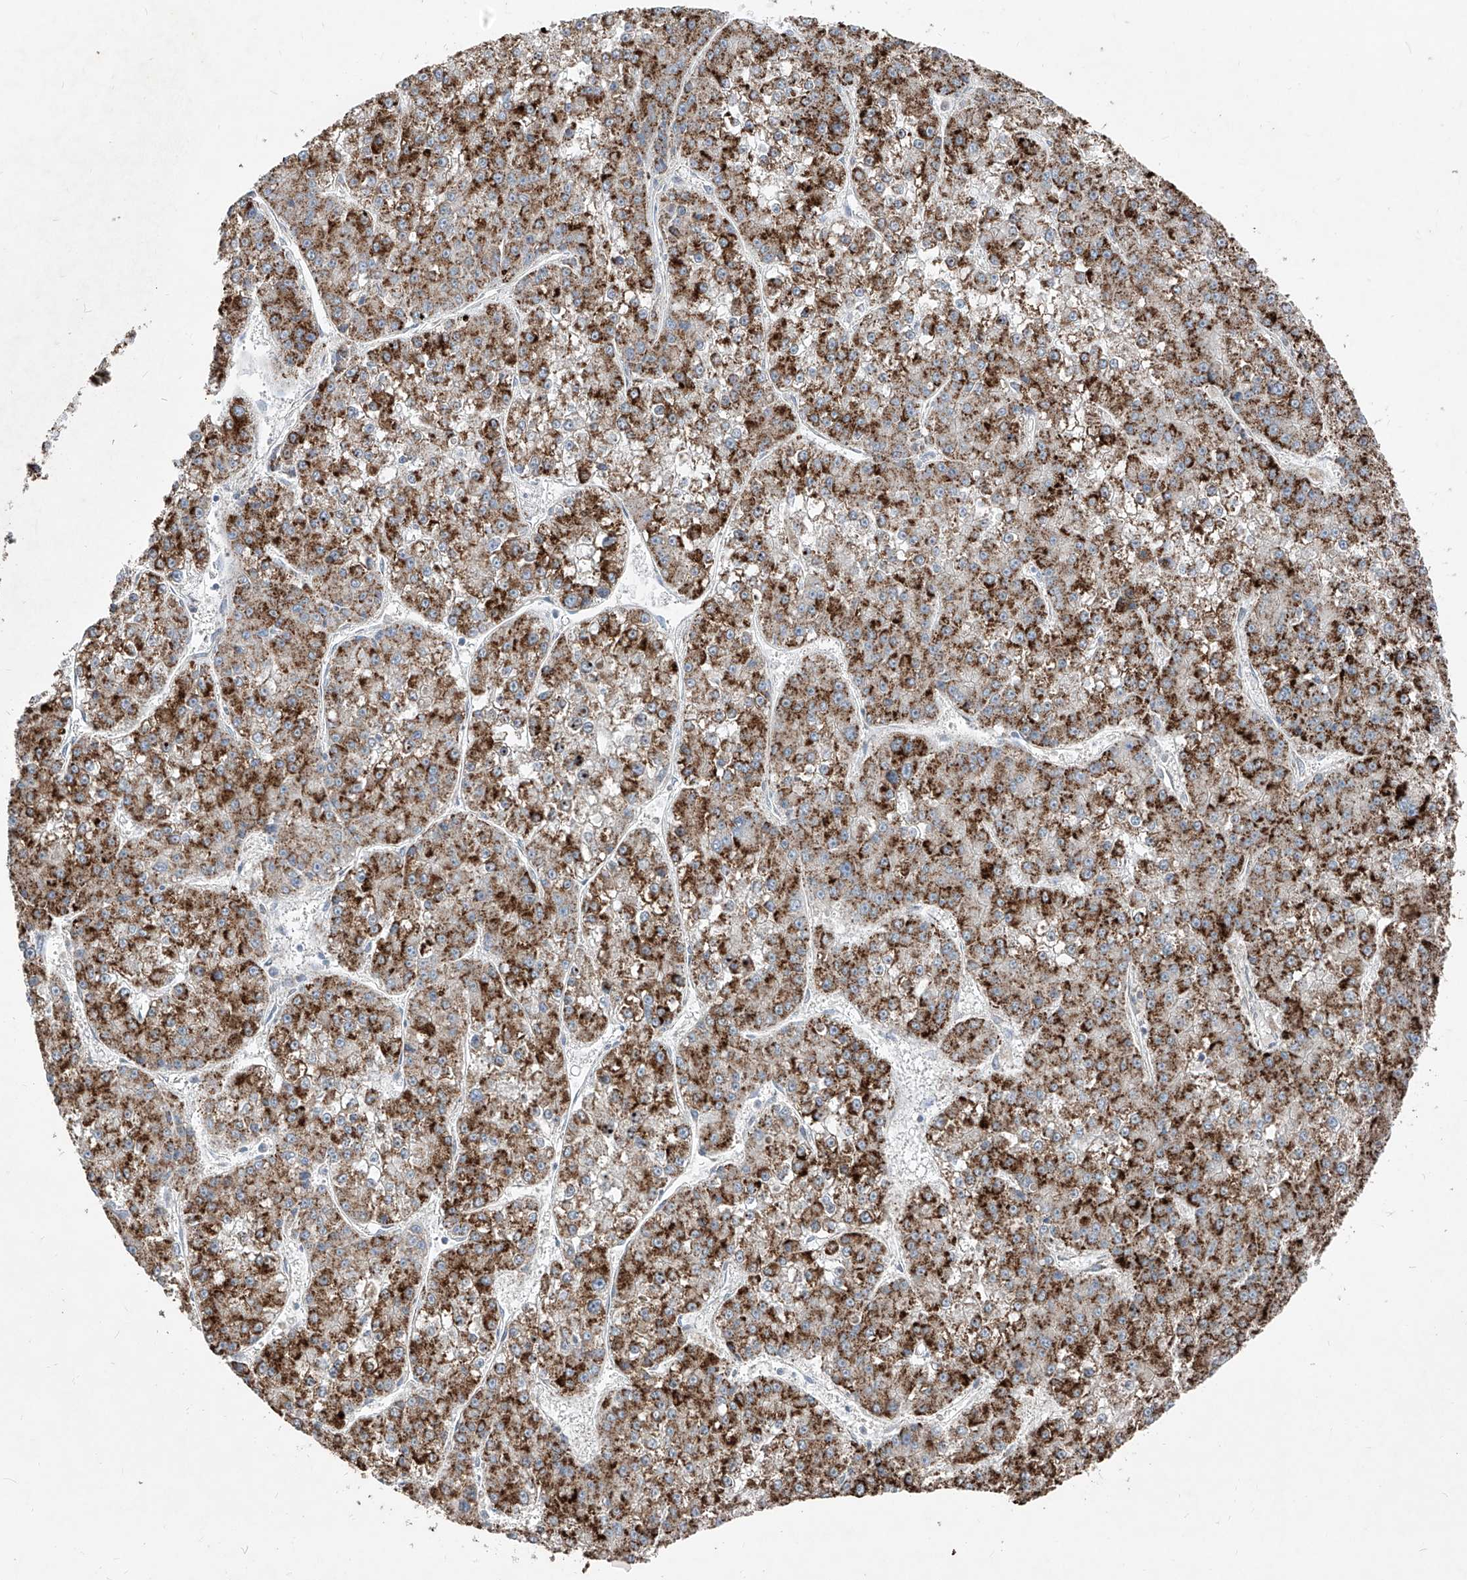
{"staining": {"intensity": "strong", "quantity": ">75%", "location": "cytoplasmic/membranous"}, "tissue": "liver cancer", "cell_type": "Tumor cells", "image_type": "cancer", "snomed": [{"axis": "morphology", "description": "Carcinoma, Hepatocellular, NOS"}, {"axis": "topography", "description": "Liver"}], "caption": "A brown stain labels strong cytoplasmic/membranous expression of a protein in human liver cancer (hepatocellular carcinoma) tumor cells. The staining is performed using DAB brown chromogen to label protein expression. The nuclei are counter-stained blue using hematoxylin.", "gene": "ABCD3", "patient": {"sex": "female", "age": 73}}